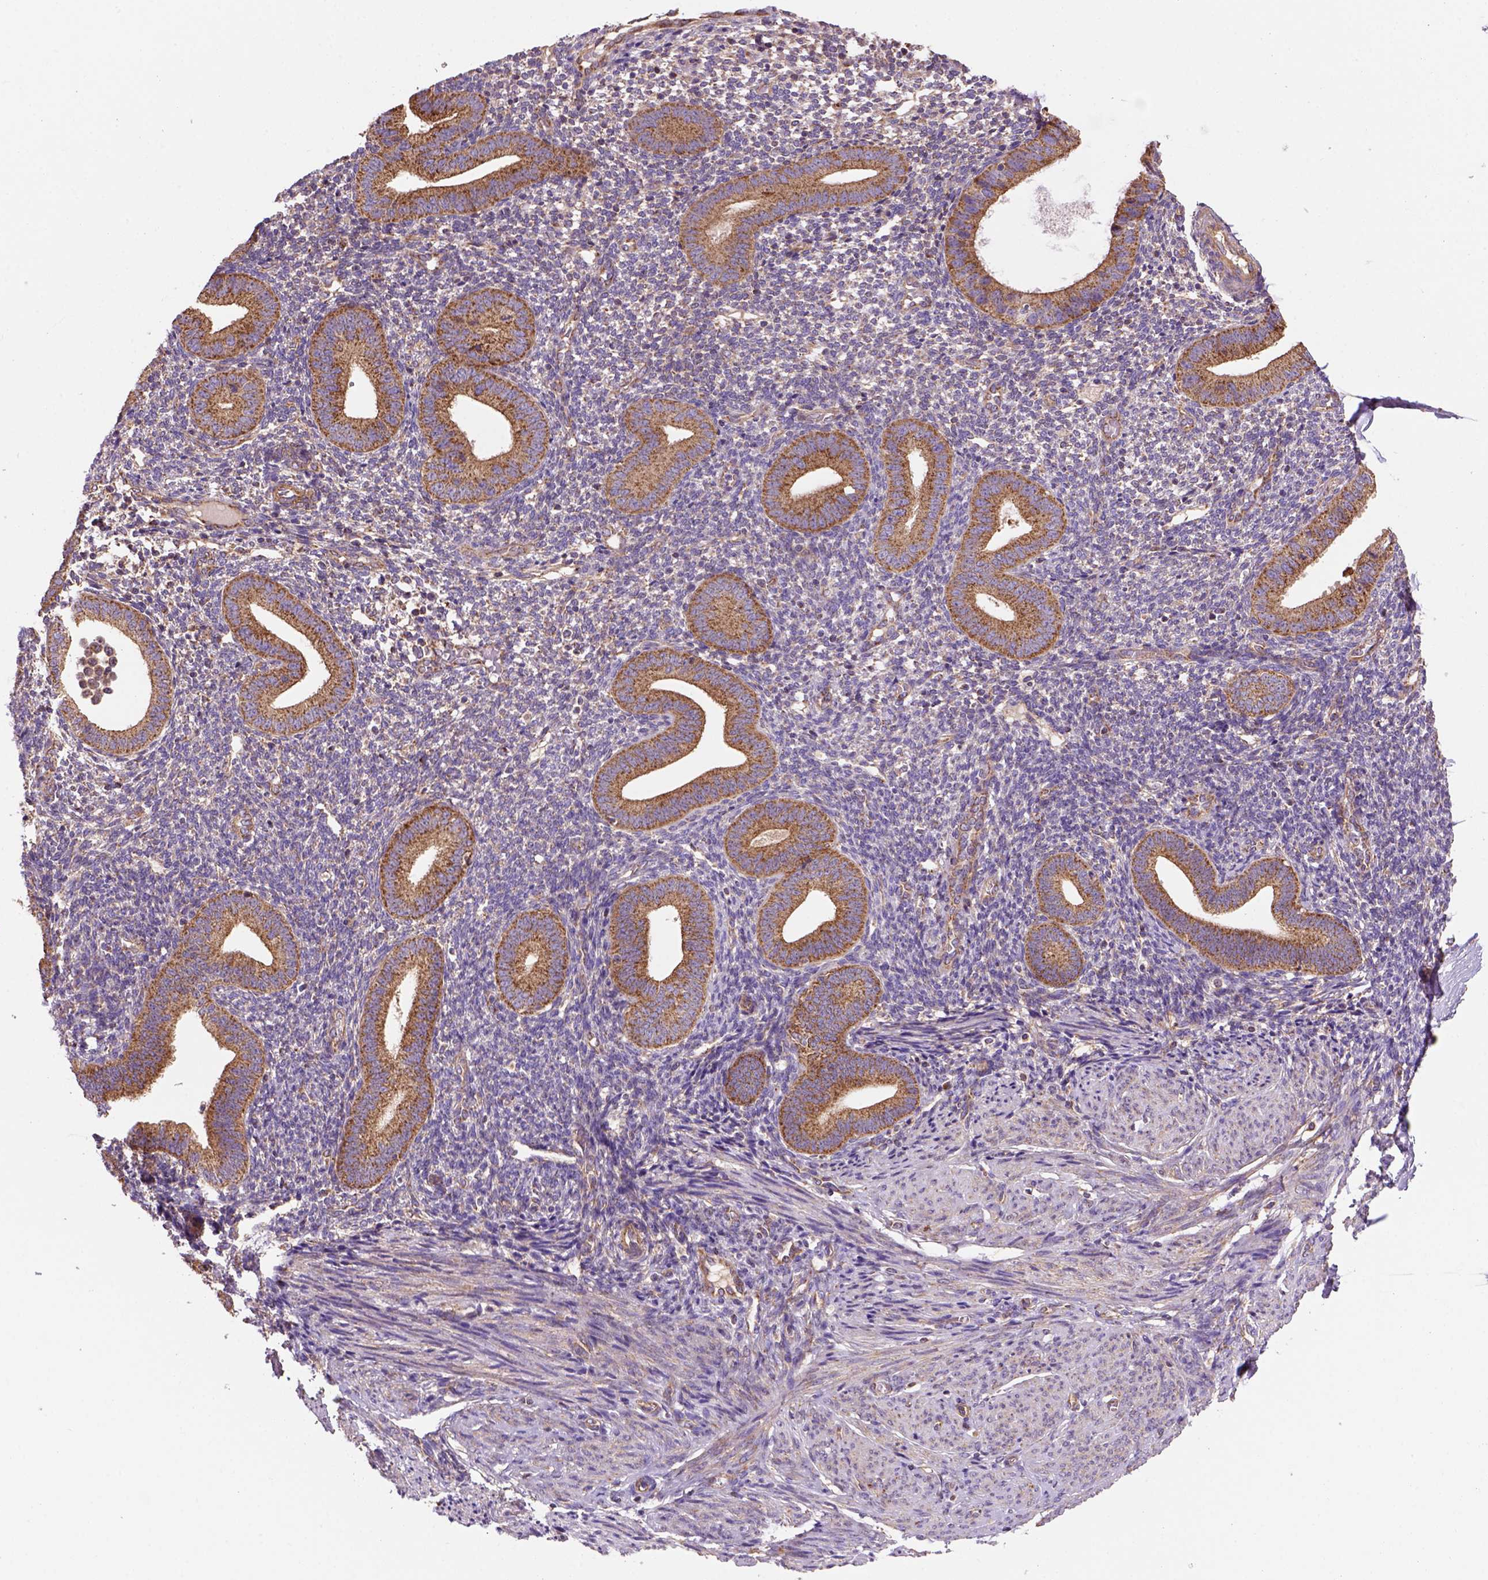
{"staining": {"intensity": "weak", "quantity": "25%-75%", "location": "cytoplasmic/membranous"}, "tissue": "endometrium", "cell_type": "Cells in endometrial stroma", "image_type": "normal", "snomed": [{"axis": "morphology", "description": "Normal tissue, NOS"}, {"axis": "topography", "description": "Endometrium"}], "caption": "The immunohistochemical stain shows weak cytoplasmic/membranous expression in cells in endometrial stroma of normal endometrium. The staining was performed using DAB (3,3'-diaminobenzidine), with brown indicating positive protein expression. Nuclei are stained blue with hematoxylin.", "gene": "WARS2", "patient": {"sex": "female", "age": 40}}